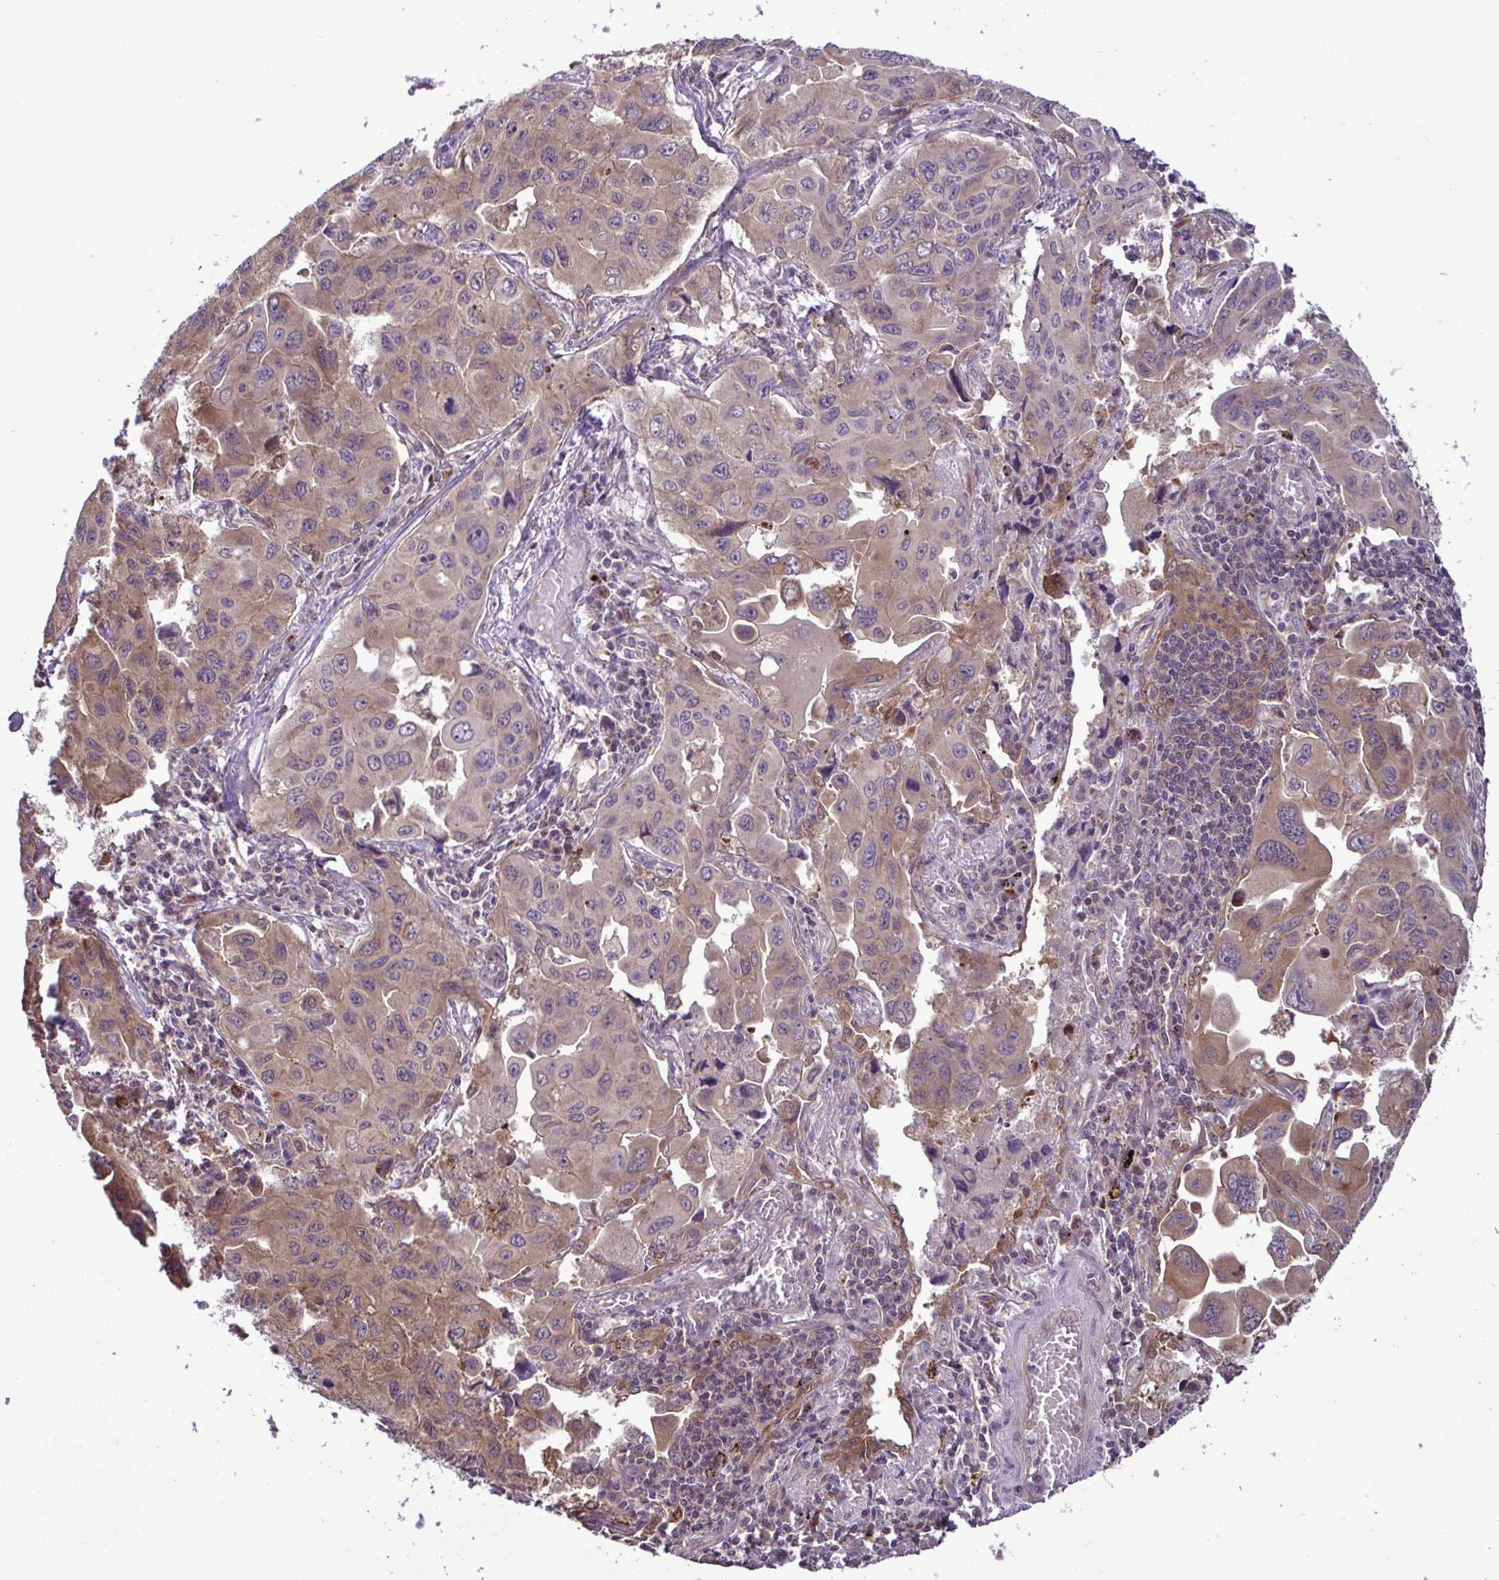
{"staining": {"intensity": "moderate", "quantity": "25%-75%", "location": "cytoplasmic/membranous,nuclear"}, "tissue": "lung cancer", "cell_type": "Tumor cells", "image_type": "cancer", "snomed": [{"axis": "morphology", "description": "Adenocarcinoma, NOS"}, {"axis": "topography", "description": "Lung"}], "caption": "Immunohistochemistry staining of lung adenocarcinoma, which displays medium levels of moderate cytoplasmic/membranous and nuclear staining in about 25%-75% of tumor cells indicating moderate cytoplasmic/membranous and nuclear protein staining. The staining was performed using DAB (brown) for protein detection and nuclei were counterstained in hematoxylin (blue).", "gene": "GLTP", "patient": {"sex": "male", "age": 64}}